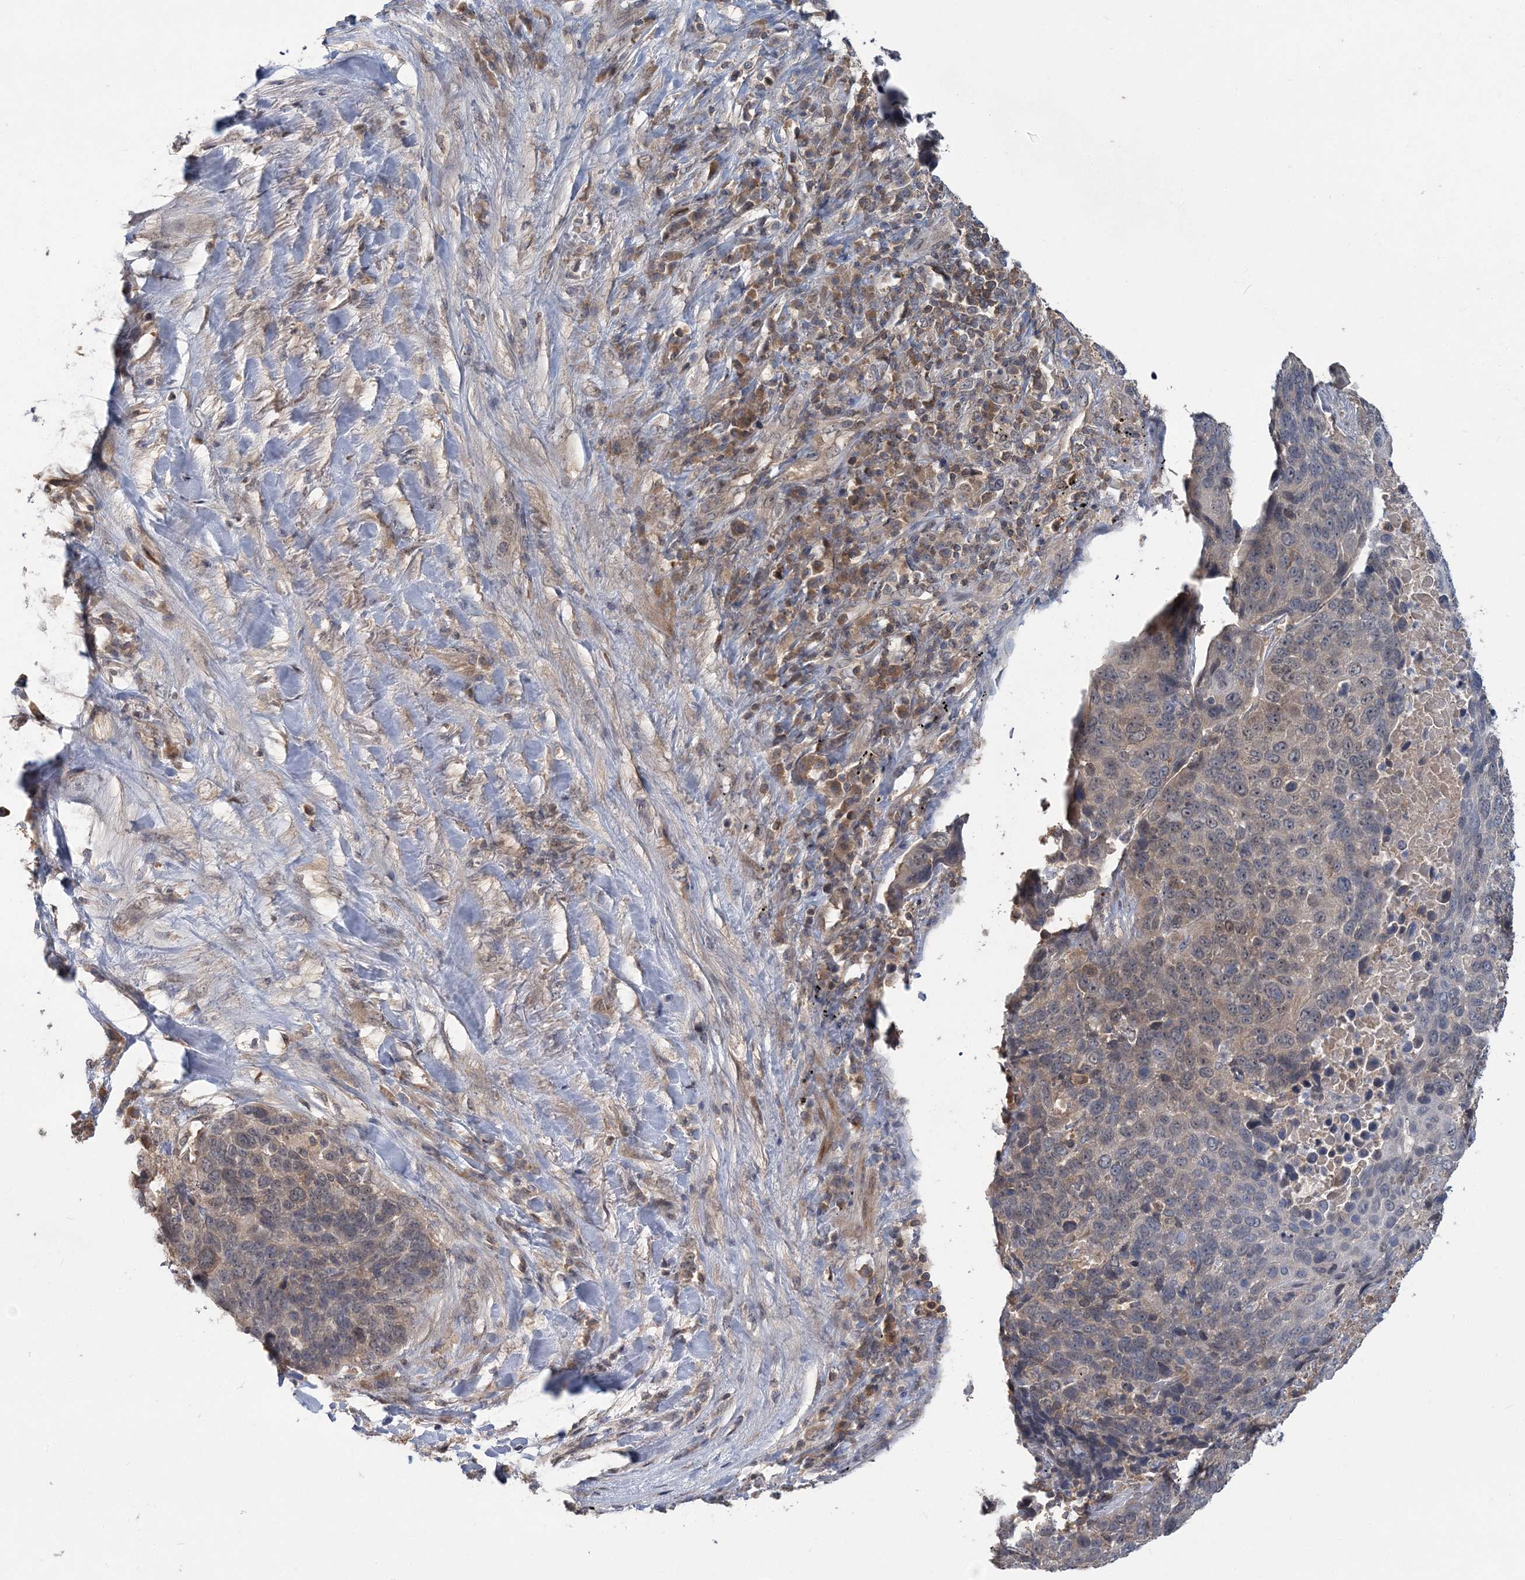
{"staining": {"intensity": "weak", "quantity": "25%-75%", "location": "cytoplasmic/membranous"}, "tissue": "lung cancer", "cell_type": "Tumor cells", "image_type": "cancer", "snomed": [{"axis": "morphology", "description": "Squamous cell carcinoma, NOS"}, {"axis": "topography", "description": "Lung"}], "caption": "An IHC micrograph of tumor tissue is shown. Protein staining in brown labels weak cytoplasmic/membranous positivity in lung cancer (squamous cell carcinoma) within tumor cells.", "gene": "RNF25", "patient": {"sex": "male", "age": 66}}